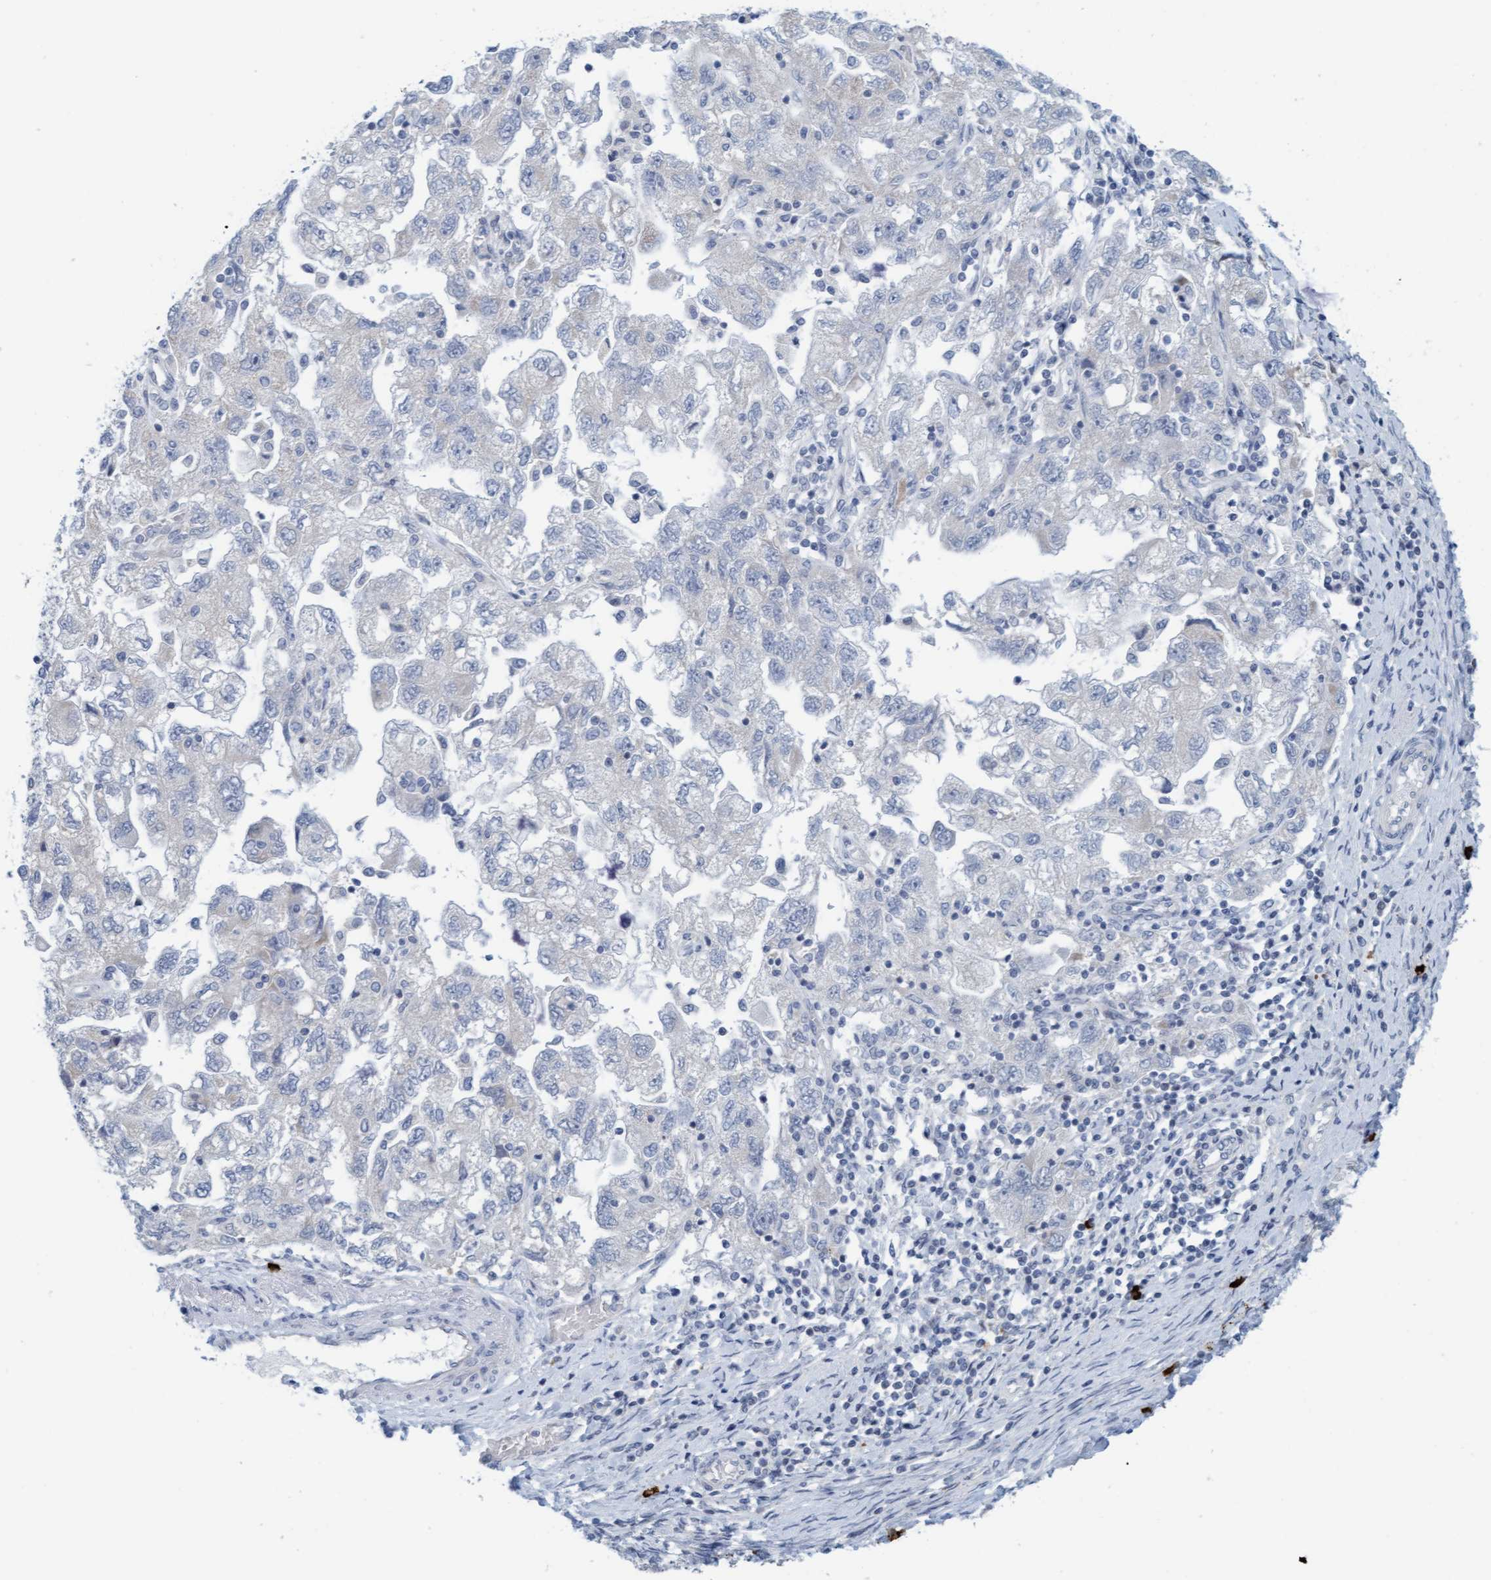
{"staining": {"intensity": "negative", "quantity": "none", "location": "none"}, "tissue": "ovarian cancer", "cell_type": "Tumor cells", "image_type": "cancer", "snomed": [{"axis": "morphology", "description": "Carcinoma, NOS"}, {"axis": "morphology", "description": "Cystadenocarcinoma, serous, NOS"}, {"axis": "topography", "description": "Ovary"}], "caption": "Immunohistochemical staining of human serous cystadenocarcinoma (ovarian) displays no significant positivity in tumor cells. (DAB (3,3'-diaminobenzidine) immunohistochemistry (IHC) visualized using brightfield microscopy, high magnification).", "gene": "CPA3", "patient": {"sex": "female", "age": 69}}